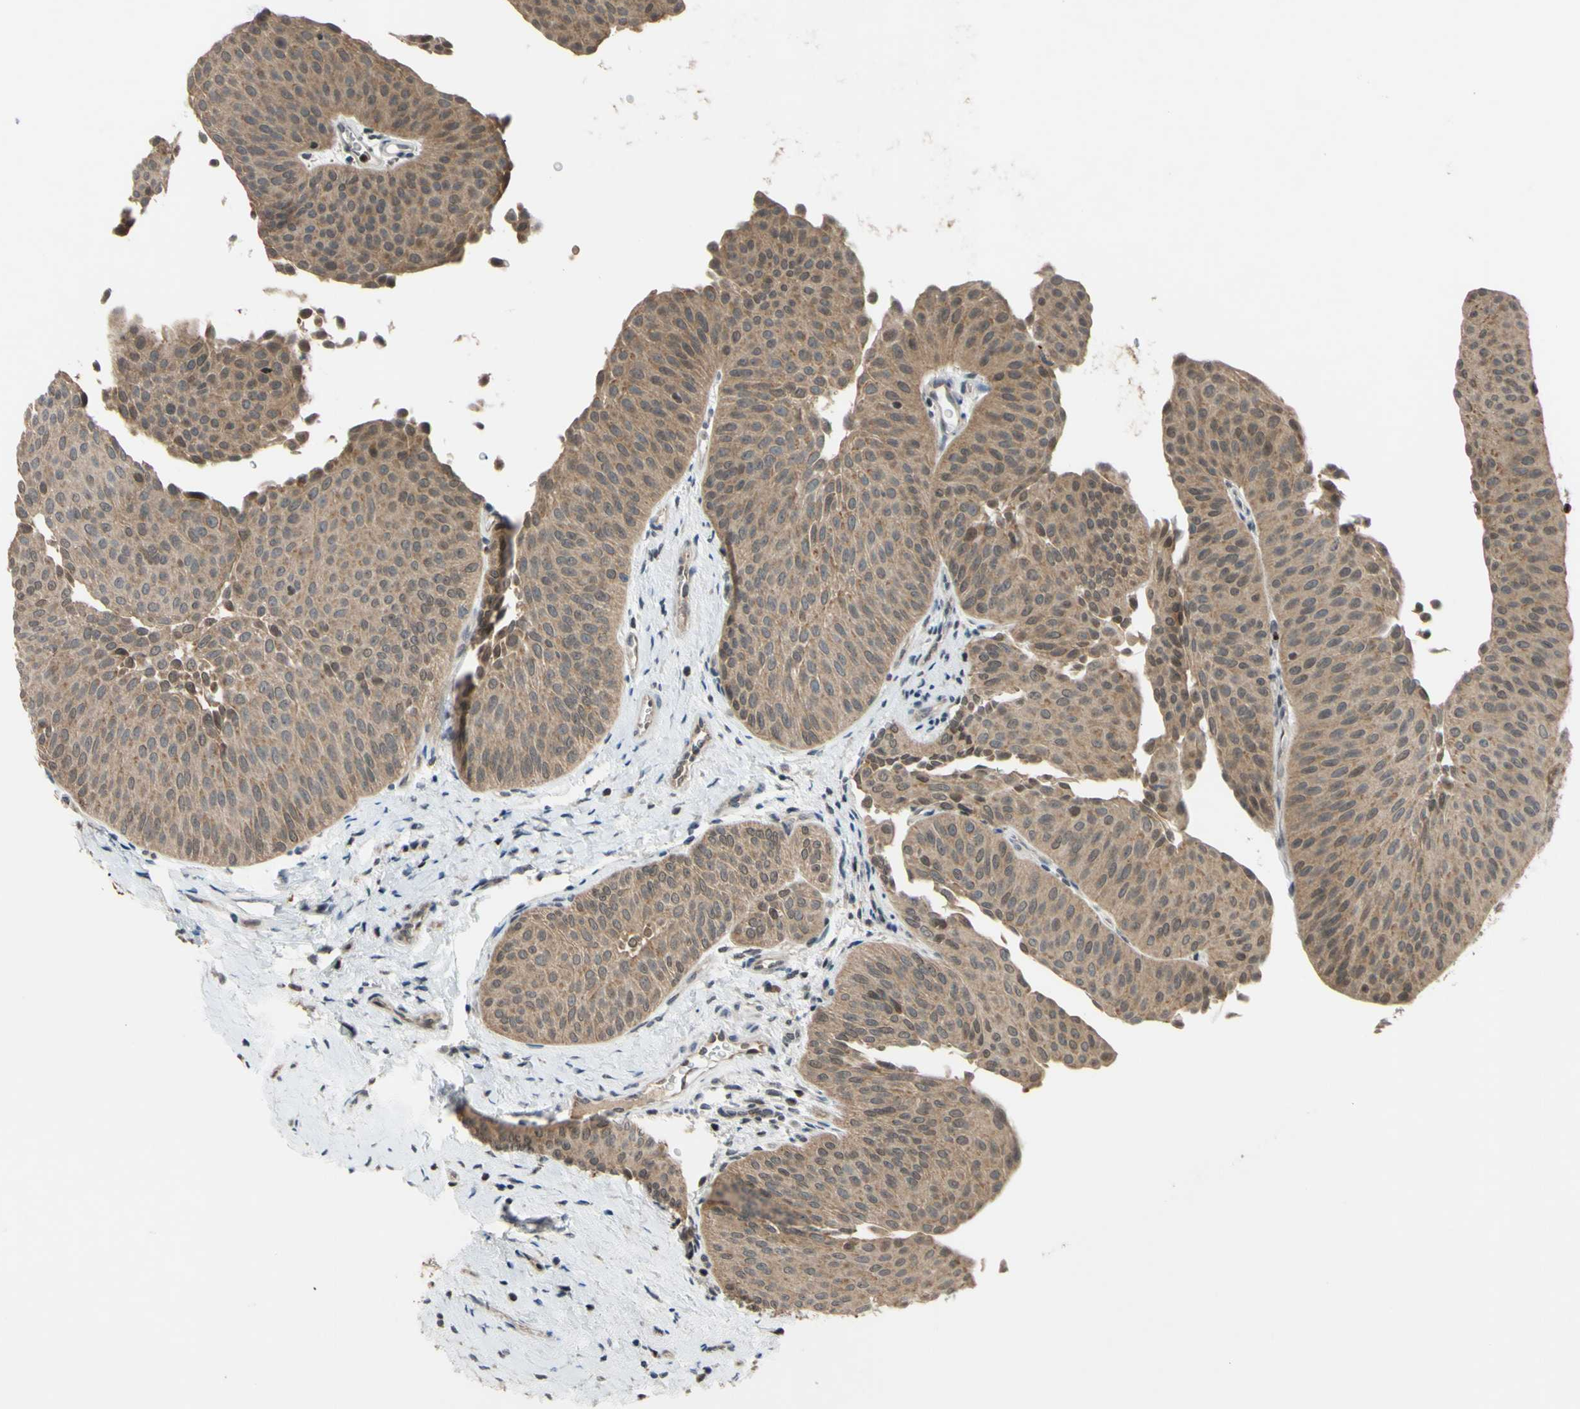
{"staining": {"intensity": "moderate", "quantity": ">75%", "location": "cytoplasmic/membranous"}, "tissue": "urothelial cancer", "cell_type": "Tumor cells", "image_type": "cancer", "snomed": [{"axis": "morphology", "description": "Urothelial carcinoma, Low grade"}, {"axis": "topography", "description": "Urinary bladder"}], "caption": "Urothelial cancer stained with DAB (3,3'-diaminobenzidine) immunohistochemistry (IHC) displays medium levels of moderate cytoplasmic/membranous expression in about >75% of tumor cells. (DAB = brown stain, brightfield microscopy at high magnification).", "gene": "SP4", "patient": {"sex": "female", "age": 60}}